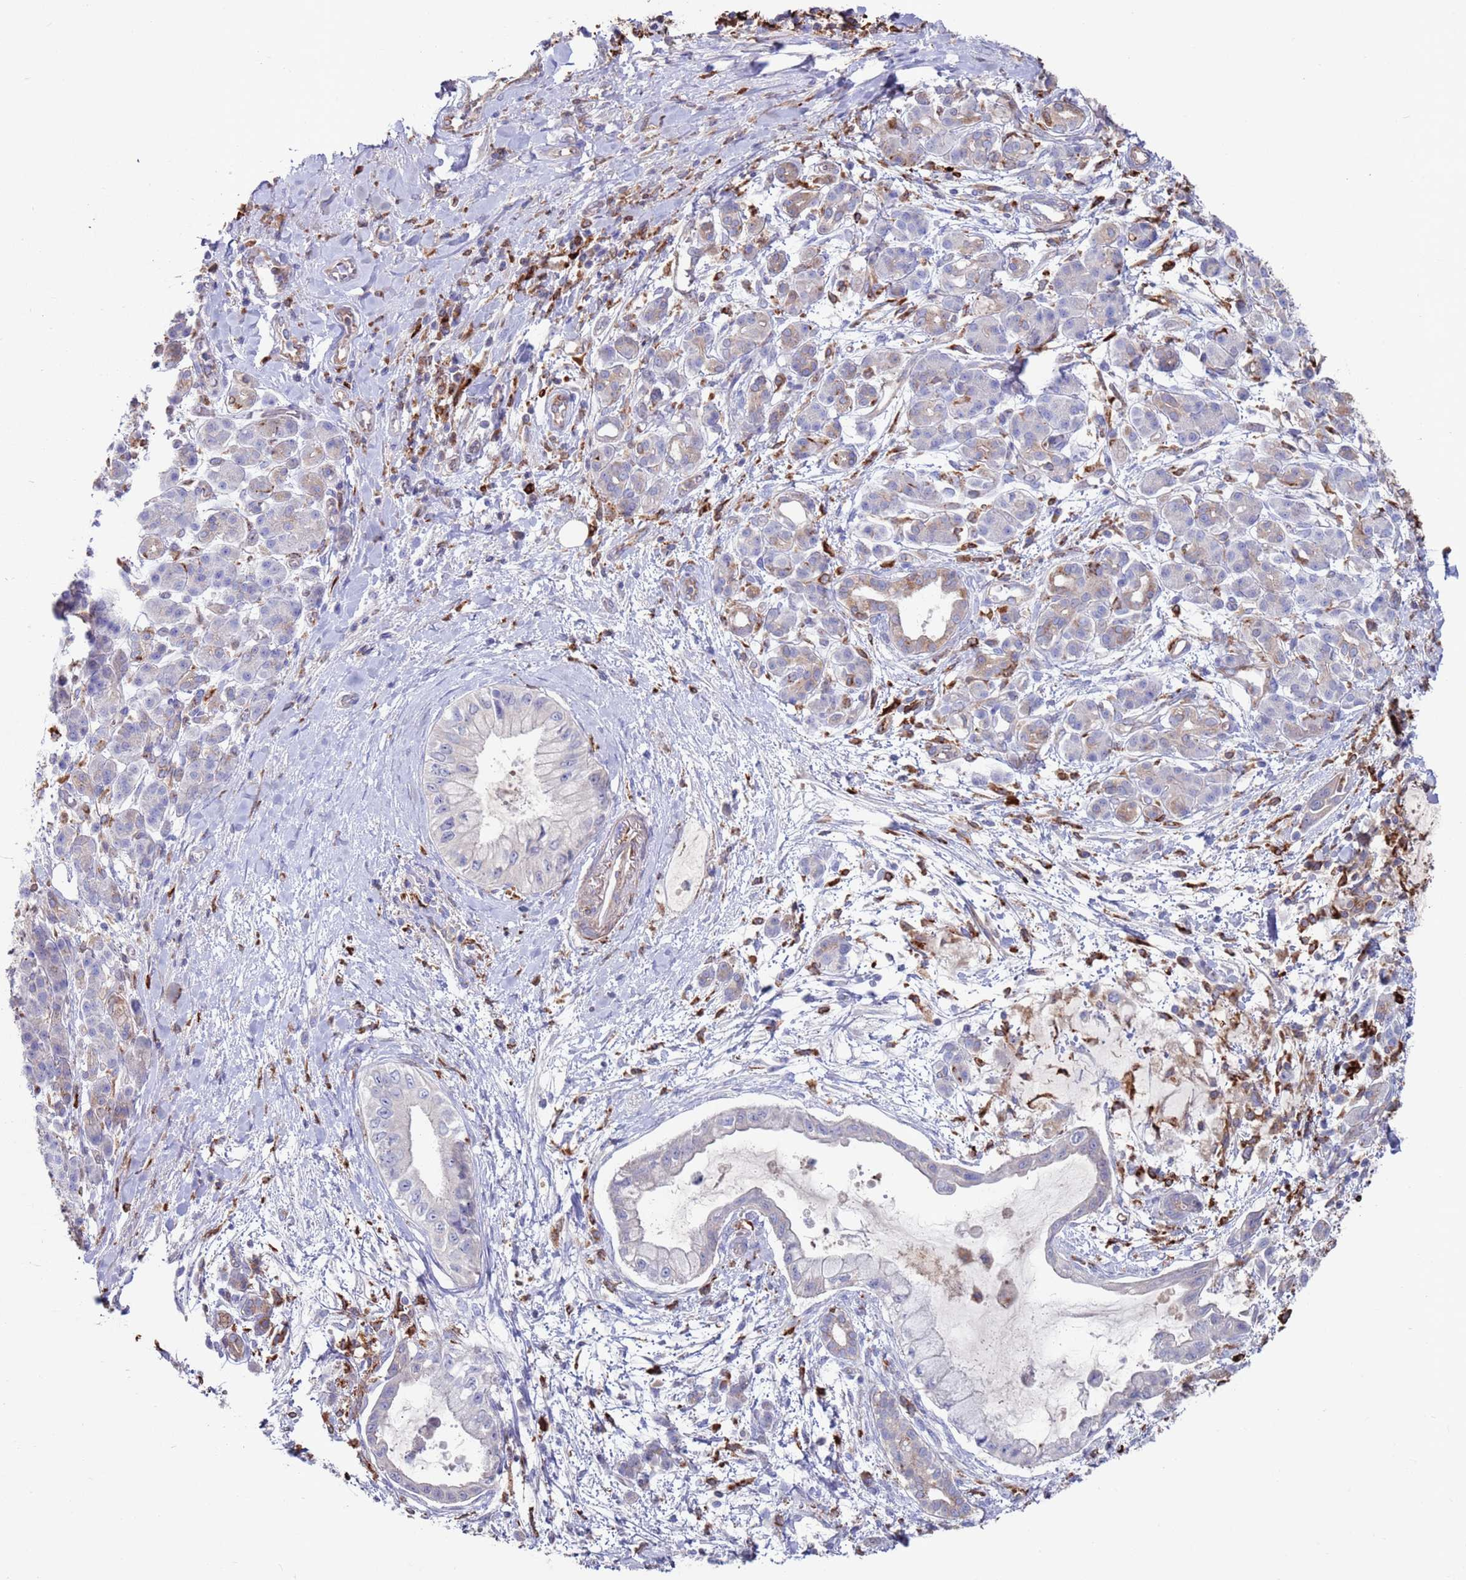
{"staining": {"intensity": "negative", "quantity": "none", "location": "none"}, "tissue": "pancreatic cancer", "cell_type": "Tumor cells", "image_type": "cancer", "snomed": [{"axis": "morphology", "description": "Adenocarcinoma, NOS"}, {"axis": "topography", "description": "Pancreas"}], "caption": "Tumor cells show no significant staining in pancreatic cancer (adenocarcinoma).", "gene": "GREB1L", "patient": {"sex": "male", "age": 48}}